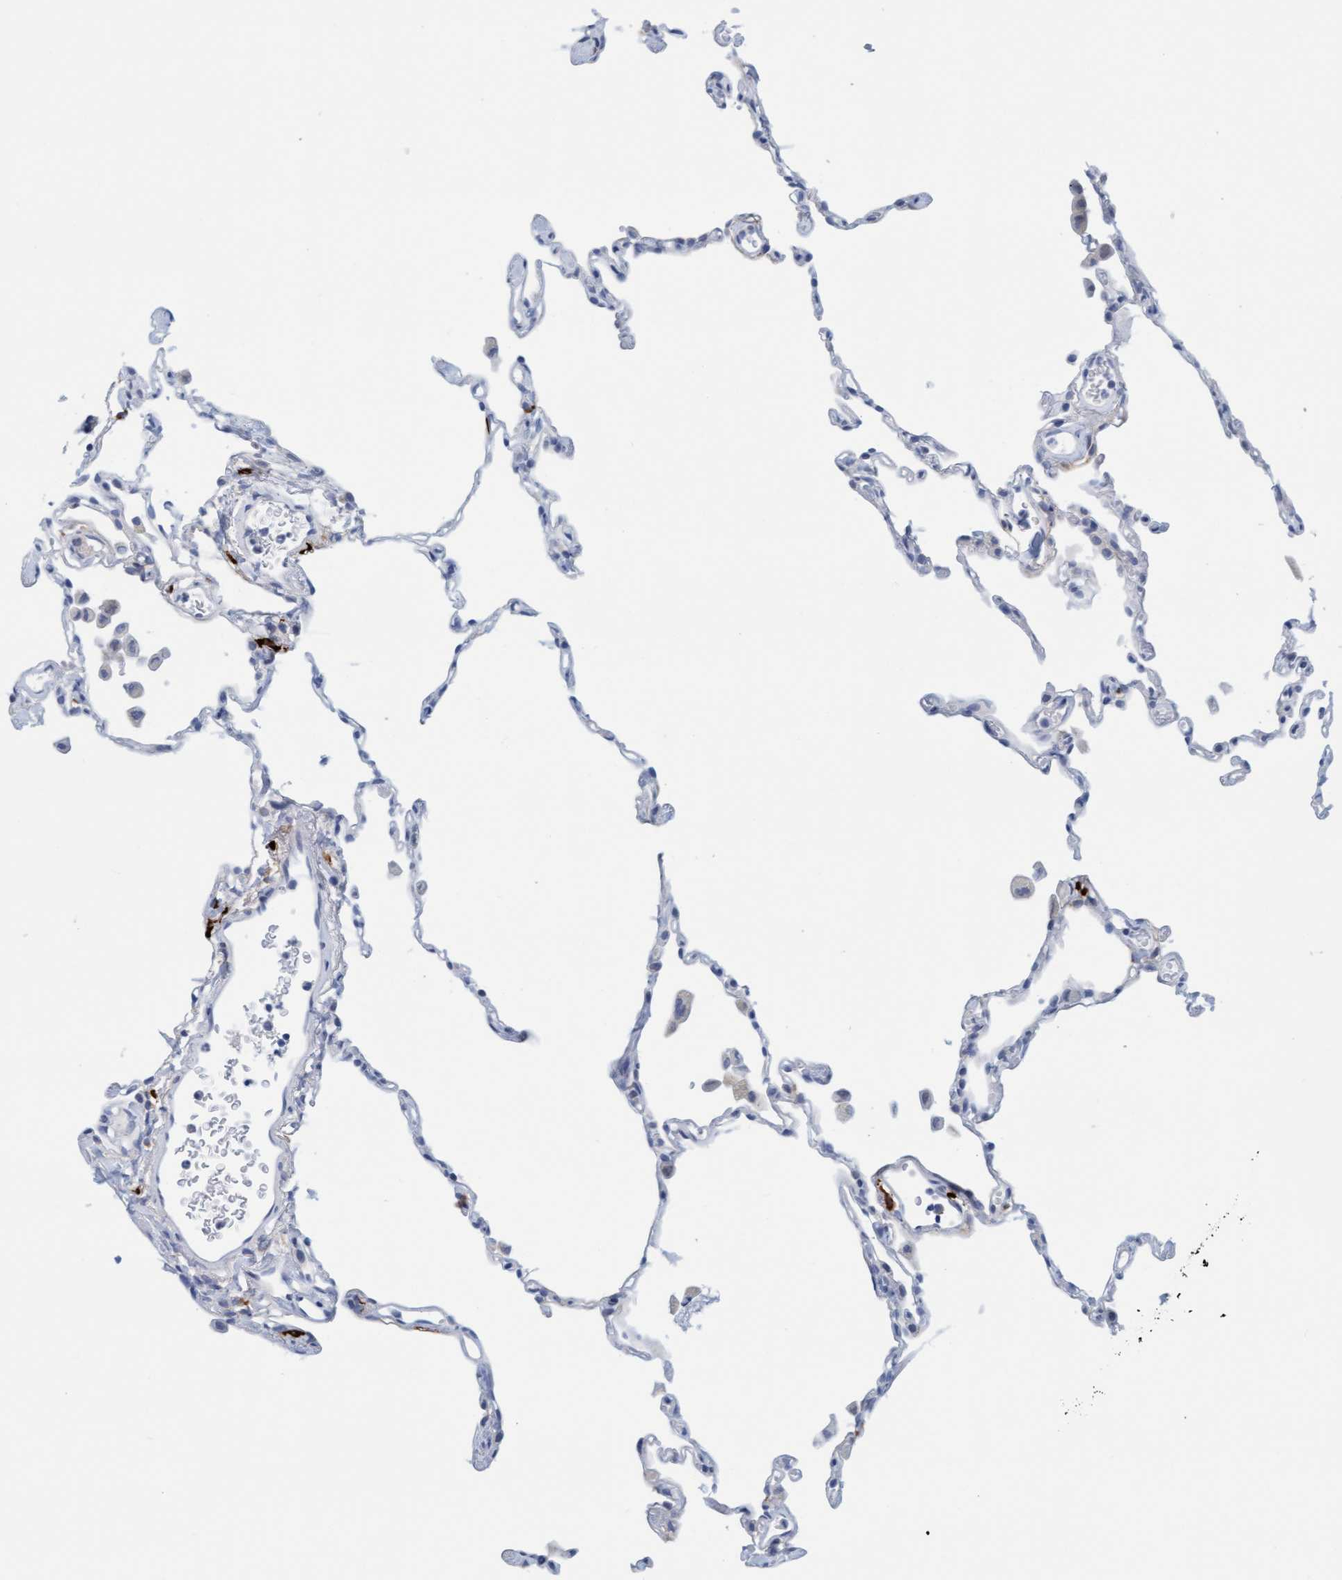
{"staining": {"intensity": "negative", "quantity": "none", "location": "none"}, "tissue": "lung", "cell_type": "Alveolar cells", "image_type": "normal", "snomed": [{"axis": "morphology", "description": "Normal tissue, NOS"}, {"axis": "topography", "description": "Lung"}], "caption": "Lung was stained to show a protein in brown. There is no significant staining in alveolar cells. (DAB IHC, high magnification).", "gene": "CPA3", "patient": {"sex": "female", "age": 49}}